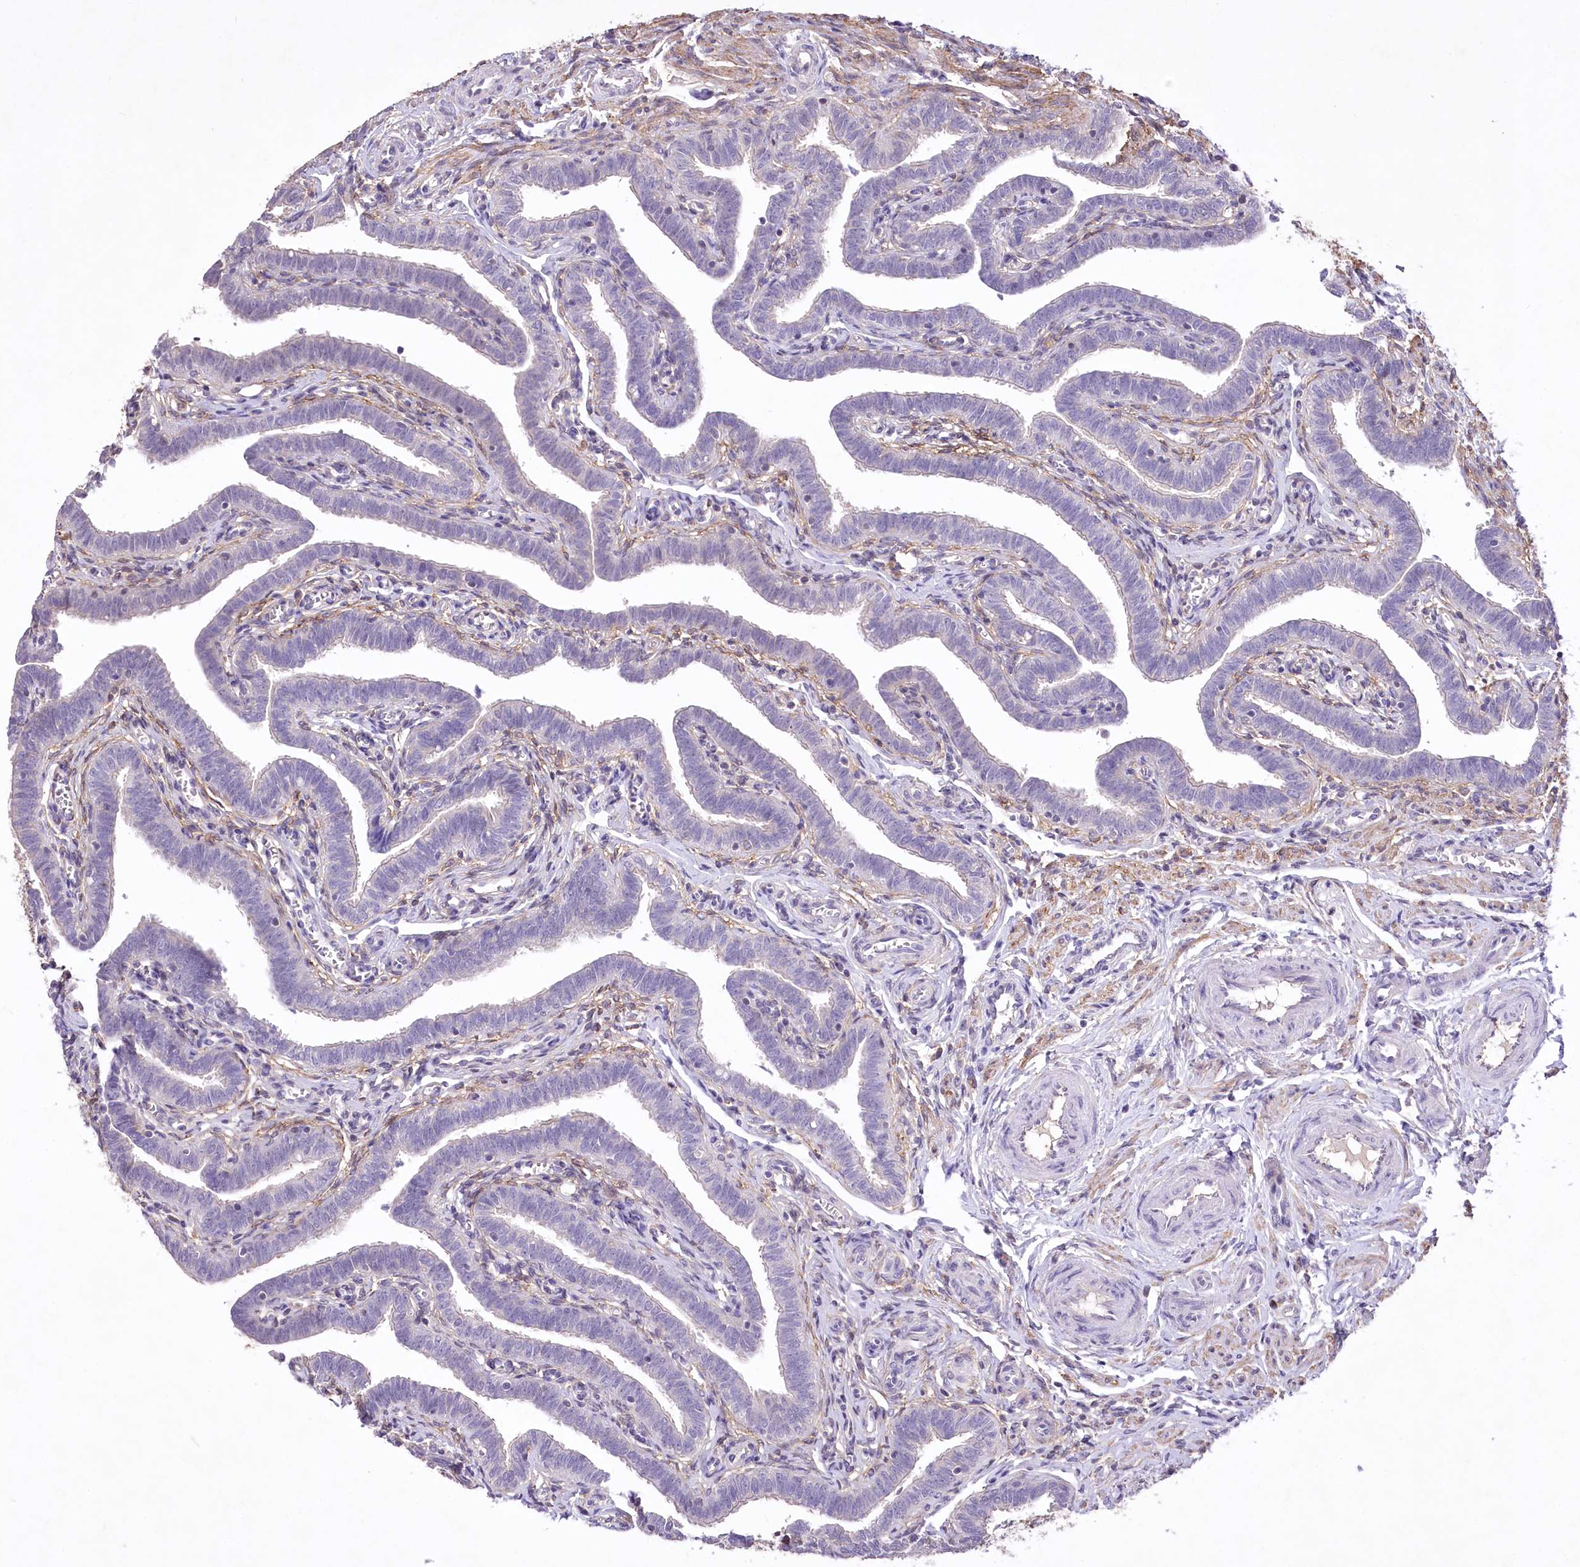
{"staining": {"intensity": "negative", "quantity": "none", "location": "none"}, "tissue": "fallopian tube", "cell_type": "Glandular cells", "image_type": "normal", "snomed": [{"axis": "morphology", "description": "Normal tissue, NOS"}, {"axis": "topography", "description": "Fallopian tube"}], "caption": "The immunohistochemistry (IHC) micrograph has no significant staining in glandular cells of fallopian tube. (Stains: DAB immunohistochemistry (IHC) with hematoxylin counter stain, Microscopy: brightfield microscopy at high magnification).", "gene": "ENPP1", "patient": {"sex": "female", "age": 36}}